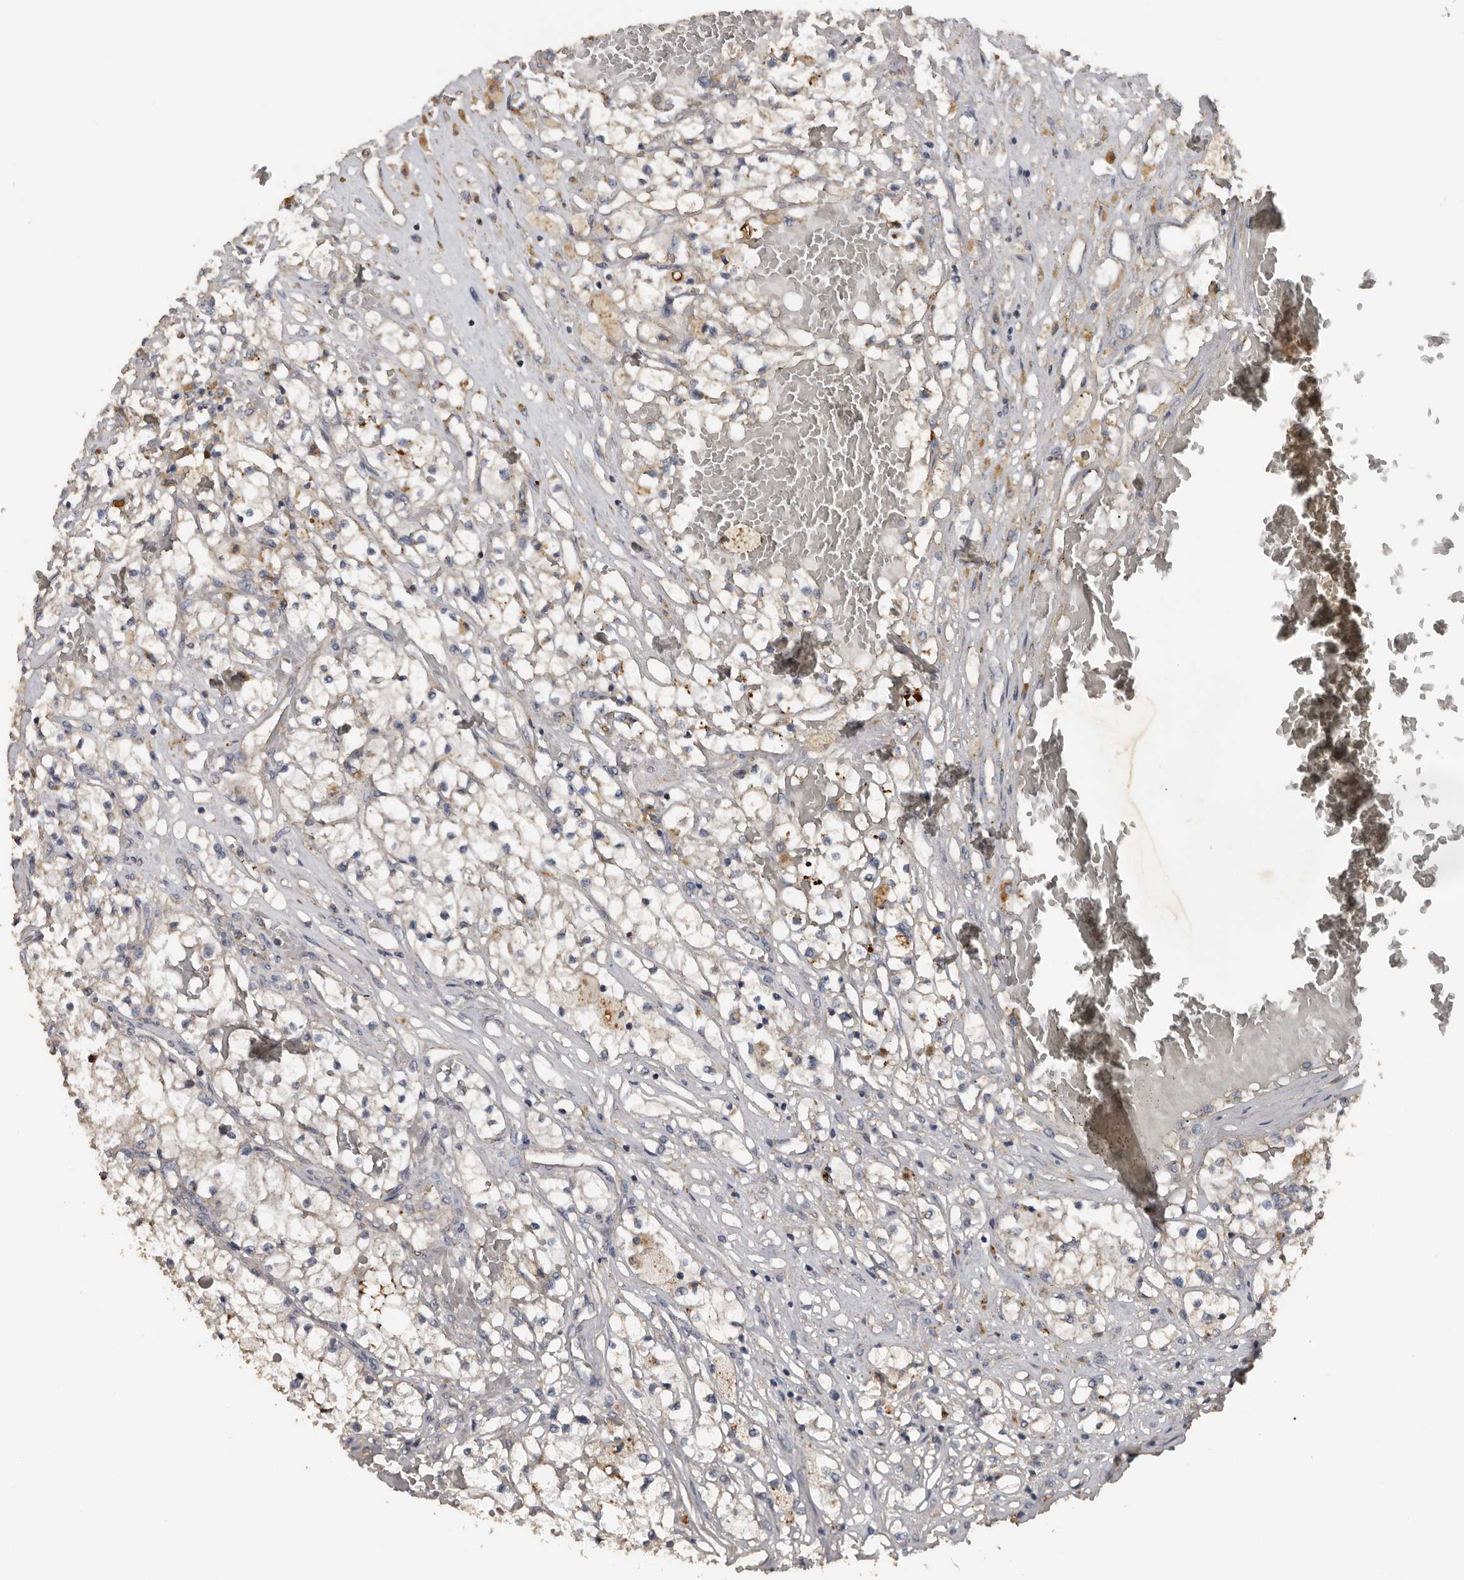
{"staining": {"intensity": "weak", "quantity": "25%-75%", "location": "cytoplasmic/membranous"}, "tissue": "renal cancer", "cell_type": "Tumor cells", "image_type": "cancer", "snomed": [{"axis": "morphology", "description": "Normal tissue, NOS"}, {"axis": "morphology", "description": "Adenocarcinoma, NOS"}, {"axis": "topography", "description": "Kidney"}], "caption": "Tumor cells show weak cytoplasmic/membranous staining in about 25%-75% of cells in renal cancer (adenocarcinoma). (brown staining indicates protein expression, while blue staining denotes nuclei).", "gene": "HYAL4", "patient": {"sex": "male", "age": 68}}